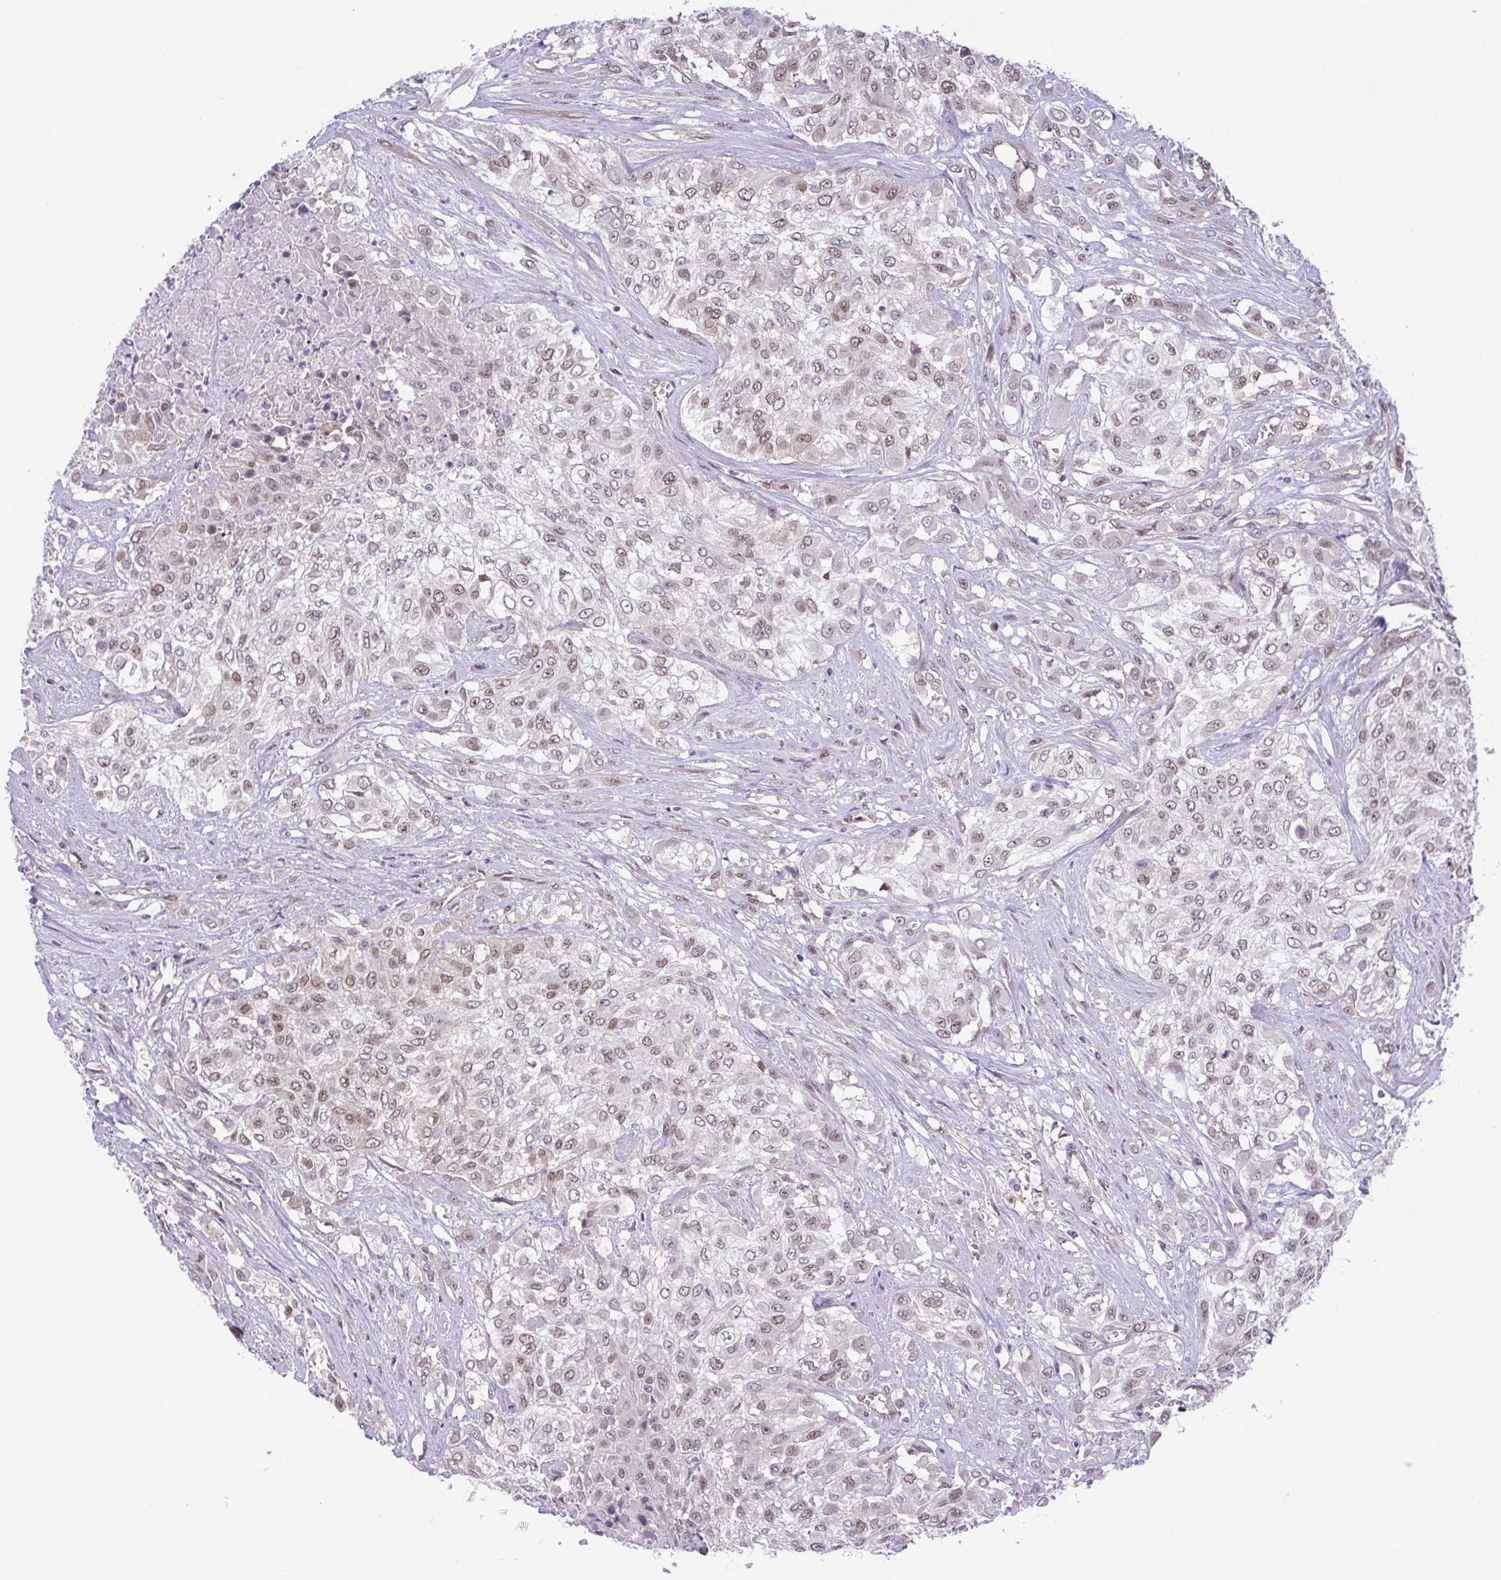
{"staining": {"intensity": "weak", "quantity": ">75%", "location": "nuclear"}, "tissue": "urothelial cancer", "cell_type": "Tumor cells", "image_type": "cancer", "snomed": [{"axis": "morphology", "description": "Urothelial carcinoma, High grade"}, {"axis": "topography", "description": "Urinary bladder"}], "caption": "IHC image of urothelial cancer stained for a protein (brown), which demonstrates low levels of weak nuclear positivity in approximately >75% of tumor cells.", "gene": "ZNF444", "patient": {"sex": "male", "age": 57}}